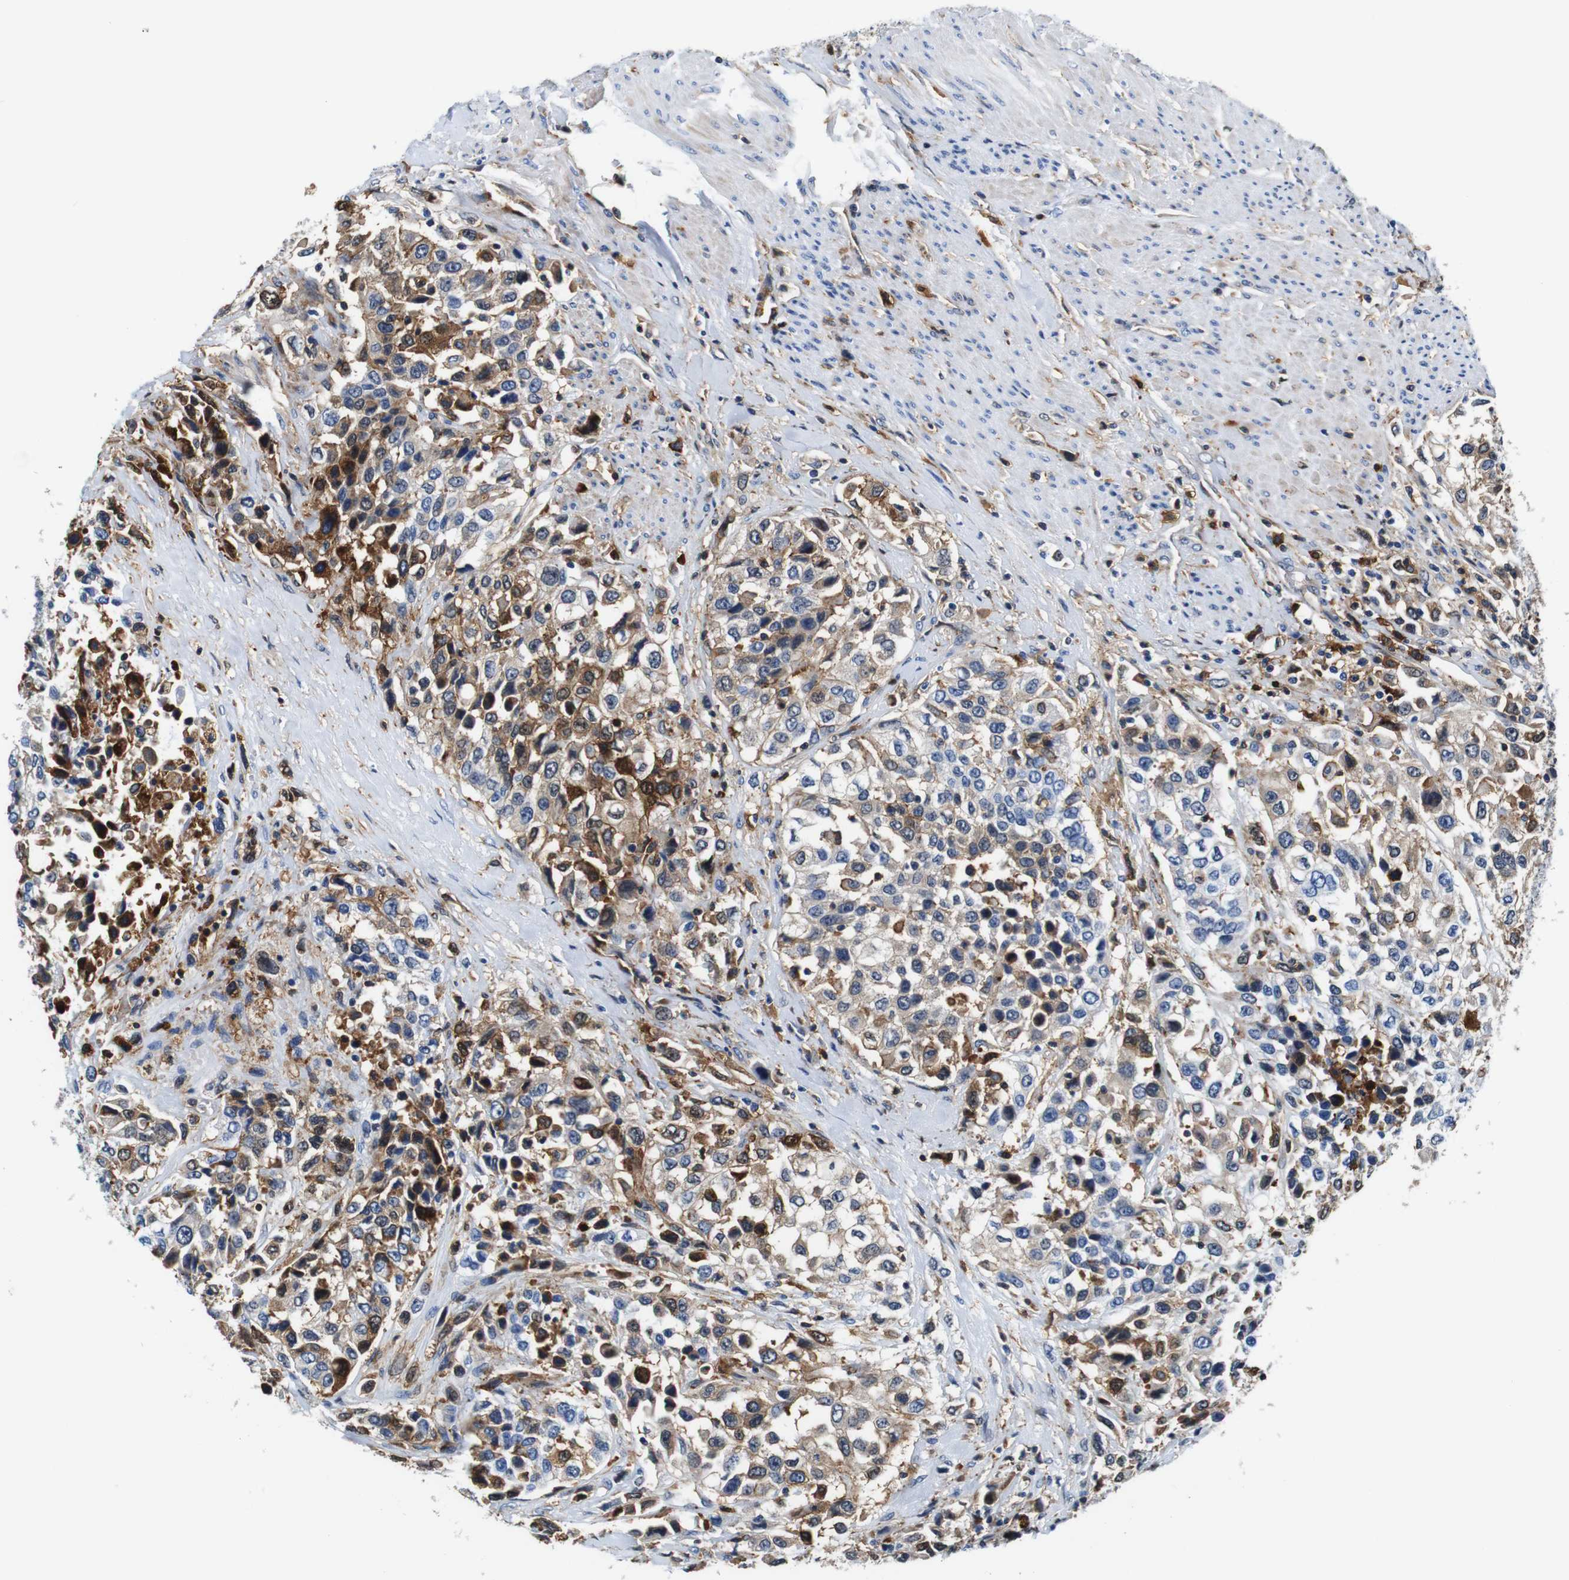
{"staining": {"intensity": "moderate", "quantity": "25%-75%", "location": "cytoplasmic/membranous"}, "tissue": "urothelial cancer", "cell_type": "Tumor cells", "image_type": "cancer", "snomed": [{"axis": "morphology", "description": "Urothelial carcinoma, High grade"}, {"axis": "topography", "description": "Urinary bladder"}], "caption": "Brown immunohistochemical staining in human urothelial cancer reveals moderate cytoplasmic/membranous positivity in about 25%-75% of tumor cells.", "gene": "ANXA1", "patient": {"sex": "female", "age": 80}}